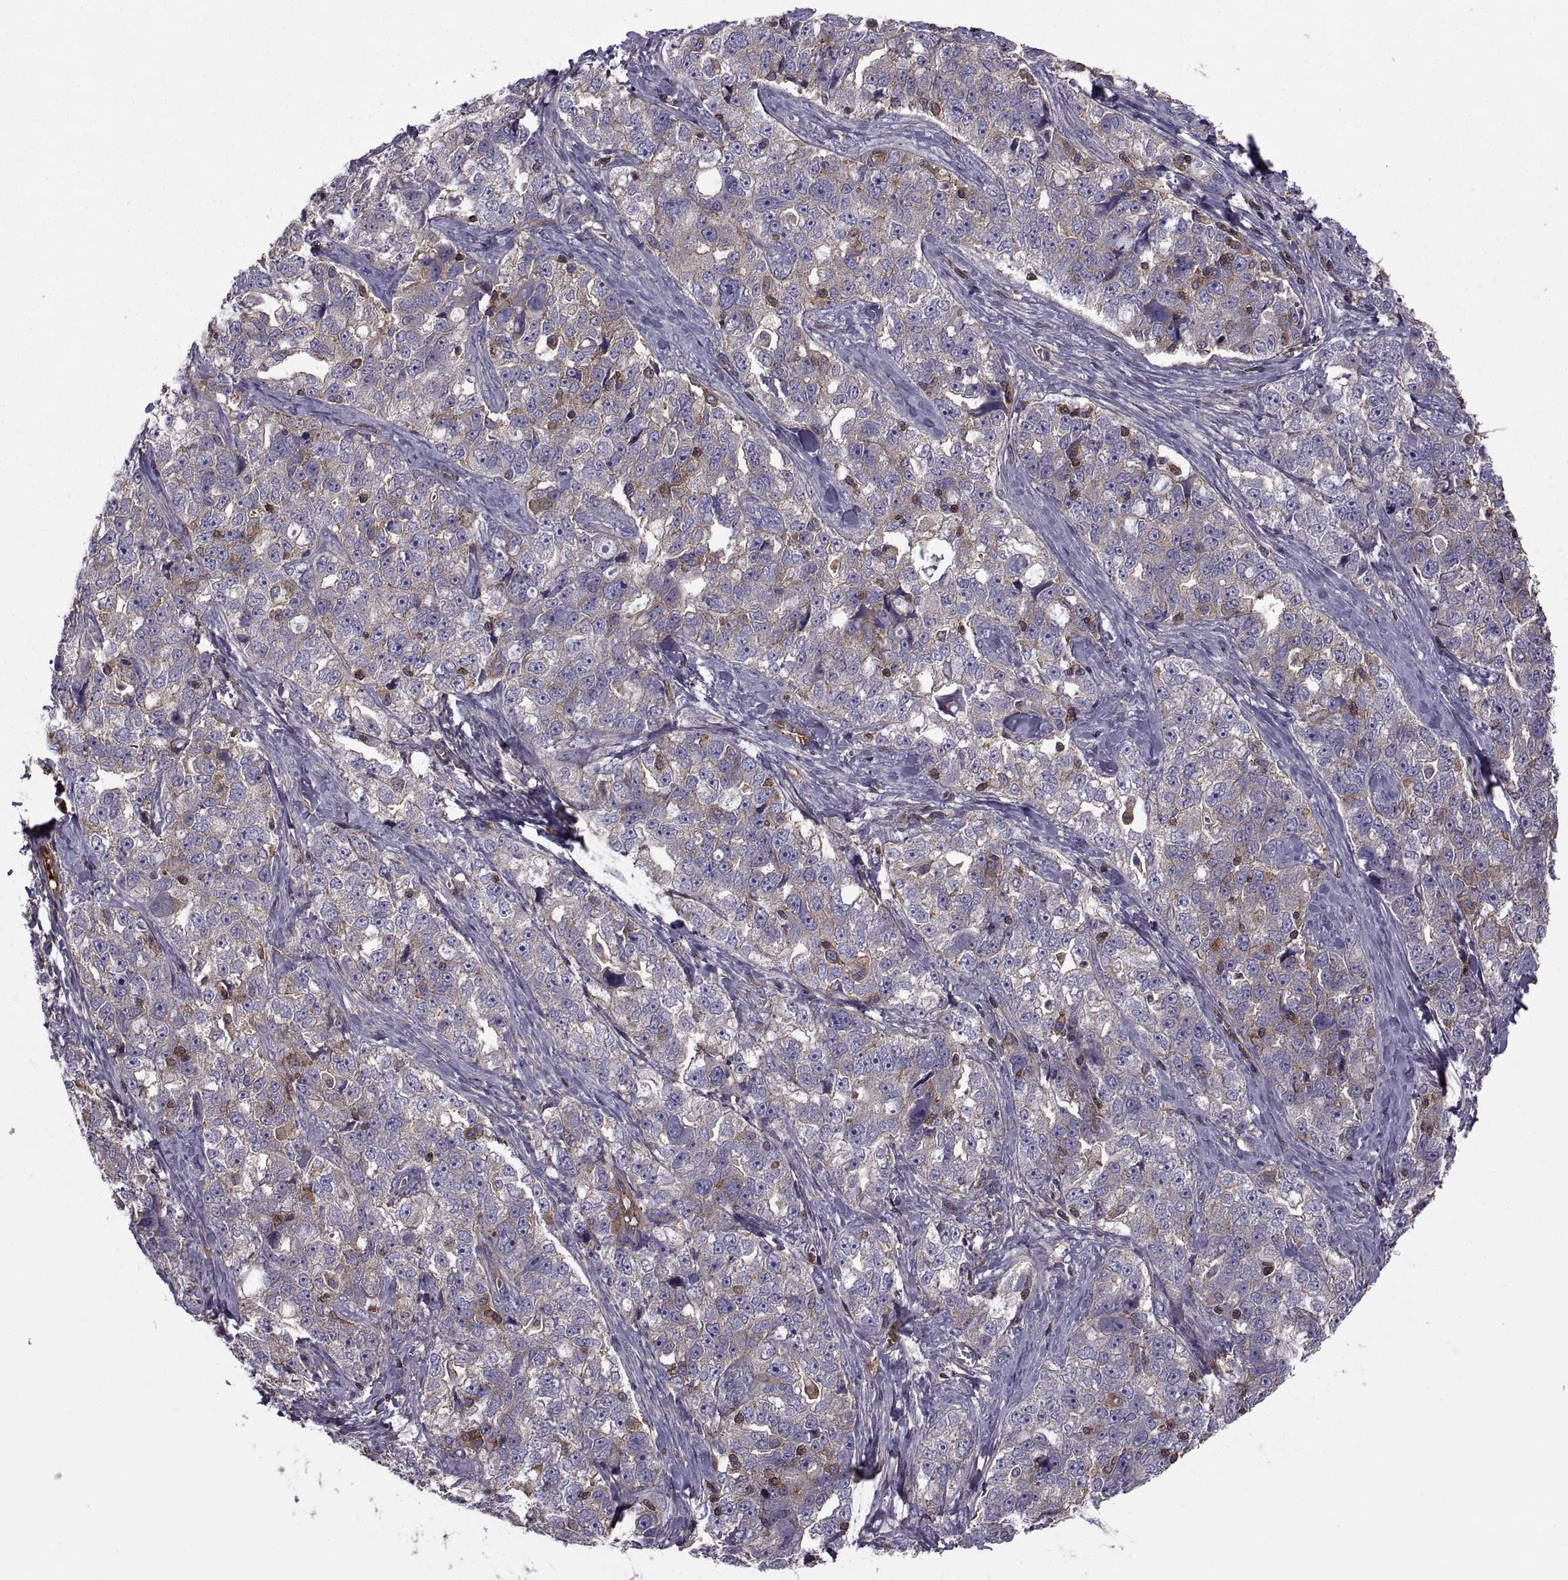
{"staining": {"intensity": "weak", "quantity": ">75%", "location": "cytoplasmic/membranous"}, "tissue": "ovarian cancer", "cell_type": "Tumor cells", "image_type": "cancer", "snomed": [{"axis": "morphology", "description": "Cystadenocarcinoma, serous, NOS"}, {"axis": "topography", "description": "Ovary"}], "caption": "Immunohistochemical staining of human ovarian serous cystadenocarcinoma shows weak cytoplasmic/membranous protein positivity in approximately >75% of tumor cells.", "gene": "MYH9", "patient": {"sex": "female", "age": 51}}